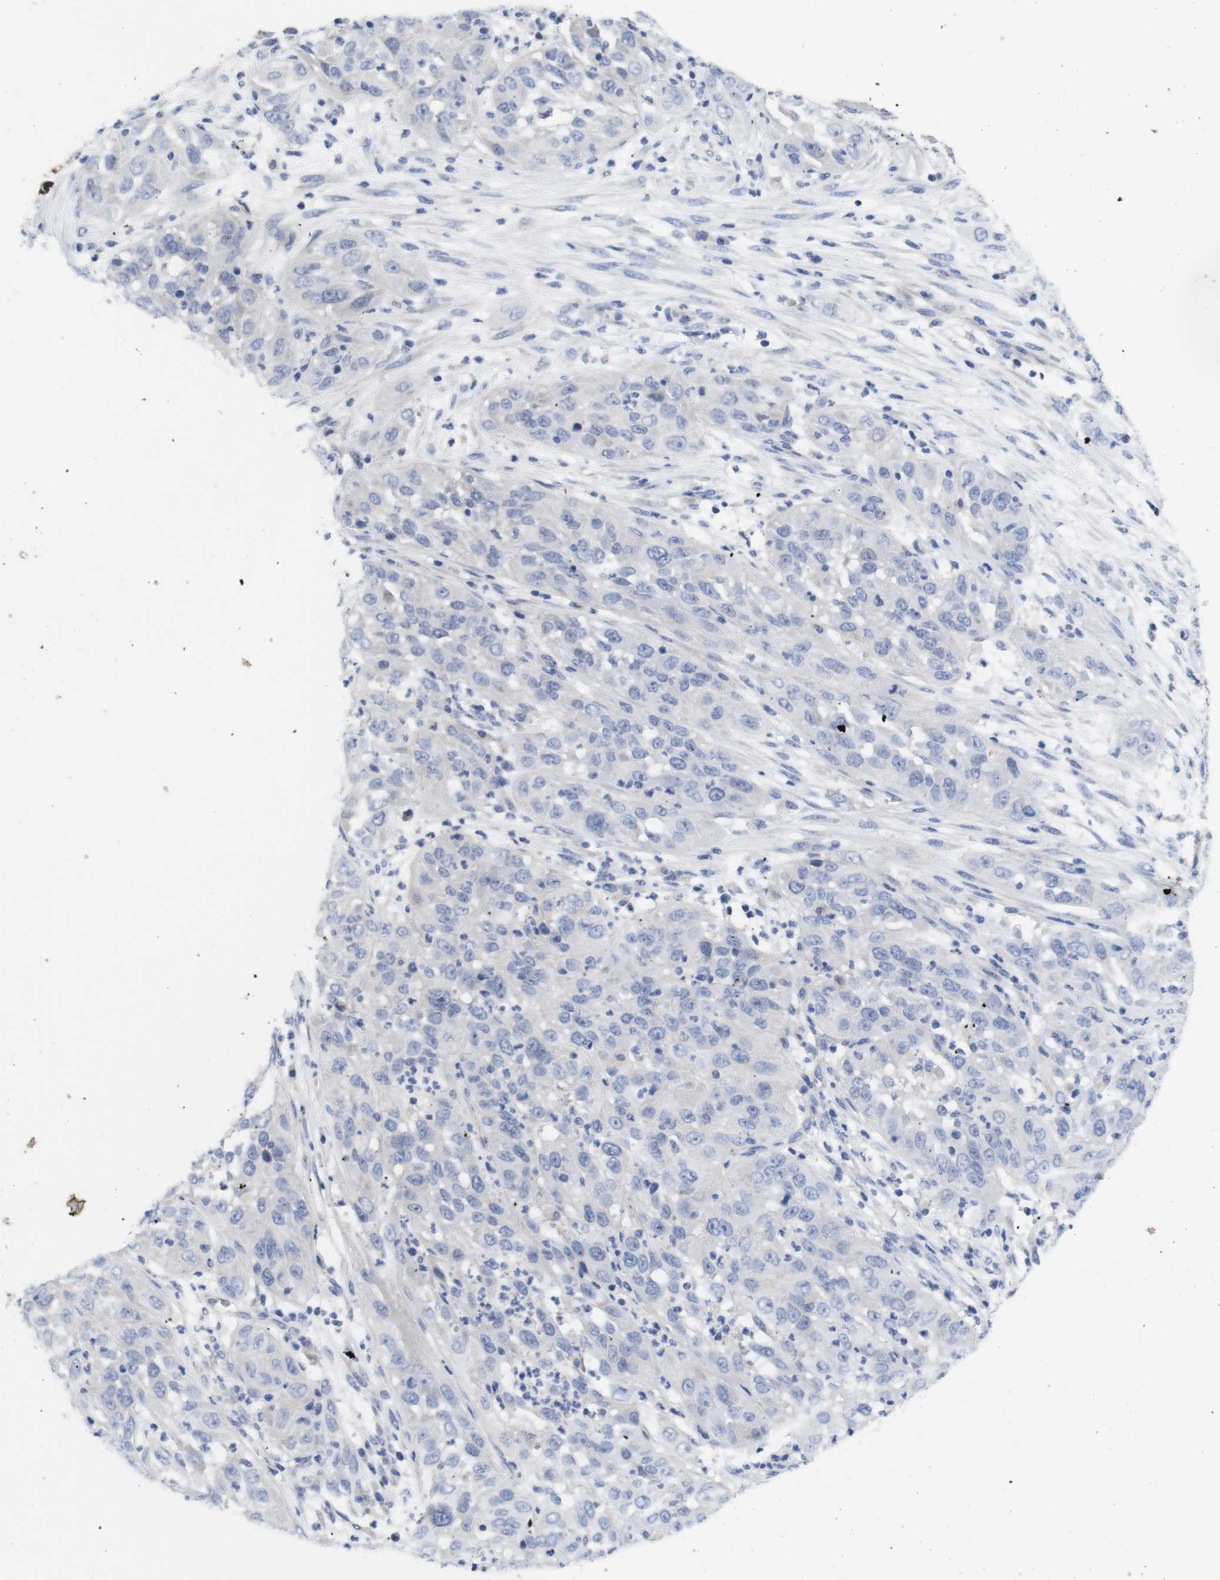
{"staining": {"intensity": "negative", "quantity": "none", "location": "none"}, "tissue": "cervical cancer", "cell_type": "Tumor cells", "image_type": "cancer", "snomed": [{"axis": "morphology", "description": "Squamous cell carcinoma, NOS"}, {"axis": "topography", "description": "Cervix"}], "caption": "This is a photomicrograph of immunohistochemistry (IHC) staining of squamous cell carcinoma (cervical), which shows no expression in tumor cells. The staining was performed using DAB (3,3'-diaminobenzidine) to visualize the protein expression in brown, while the nuclei were stained in blue with hematoxylin (Magnification: 20x).", "gene": "TNNI3", "patient": {"sex": "female", "age": 32}}